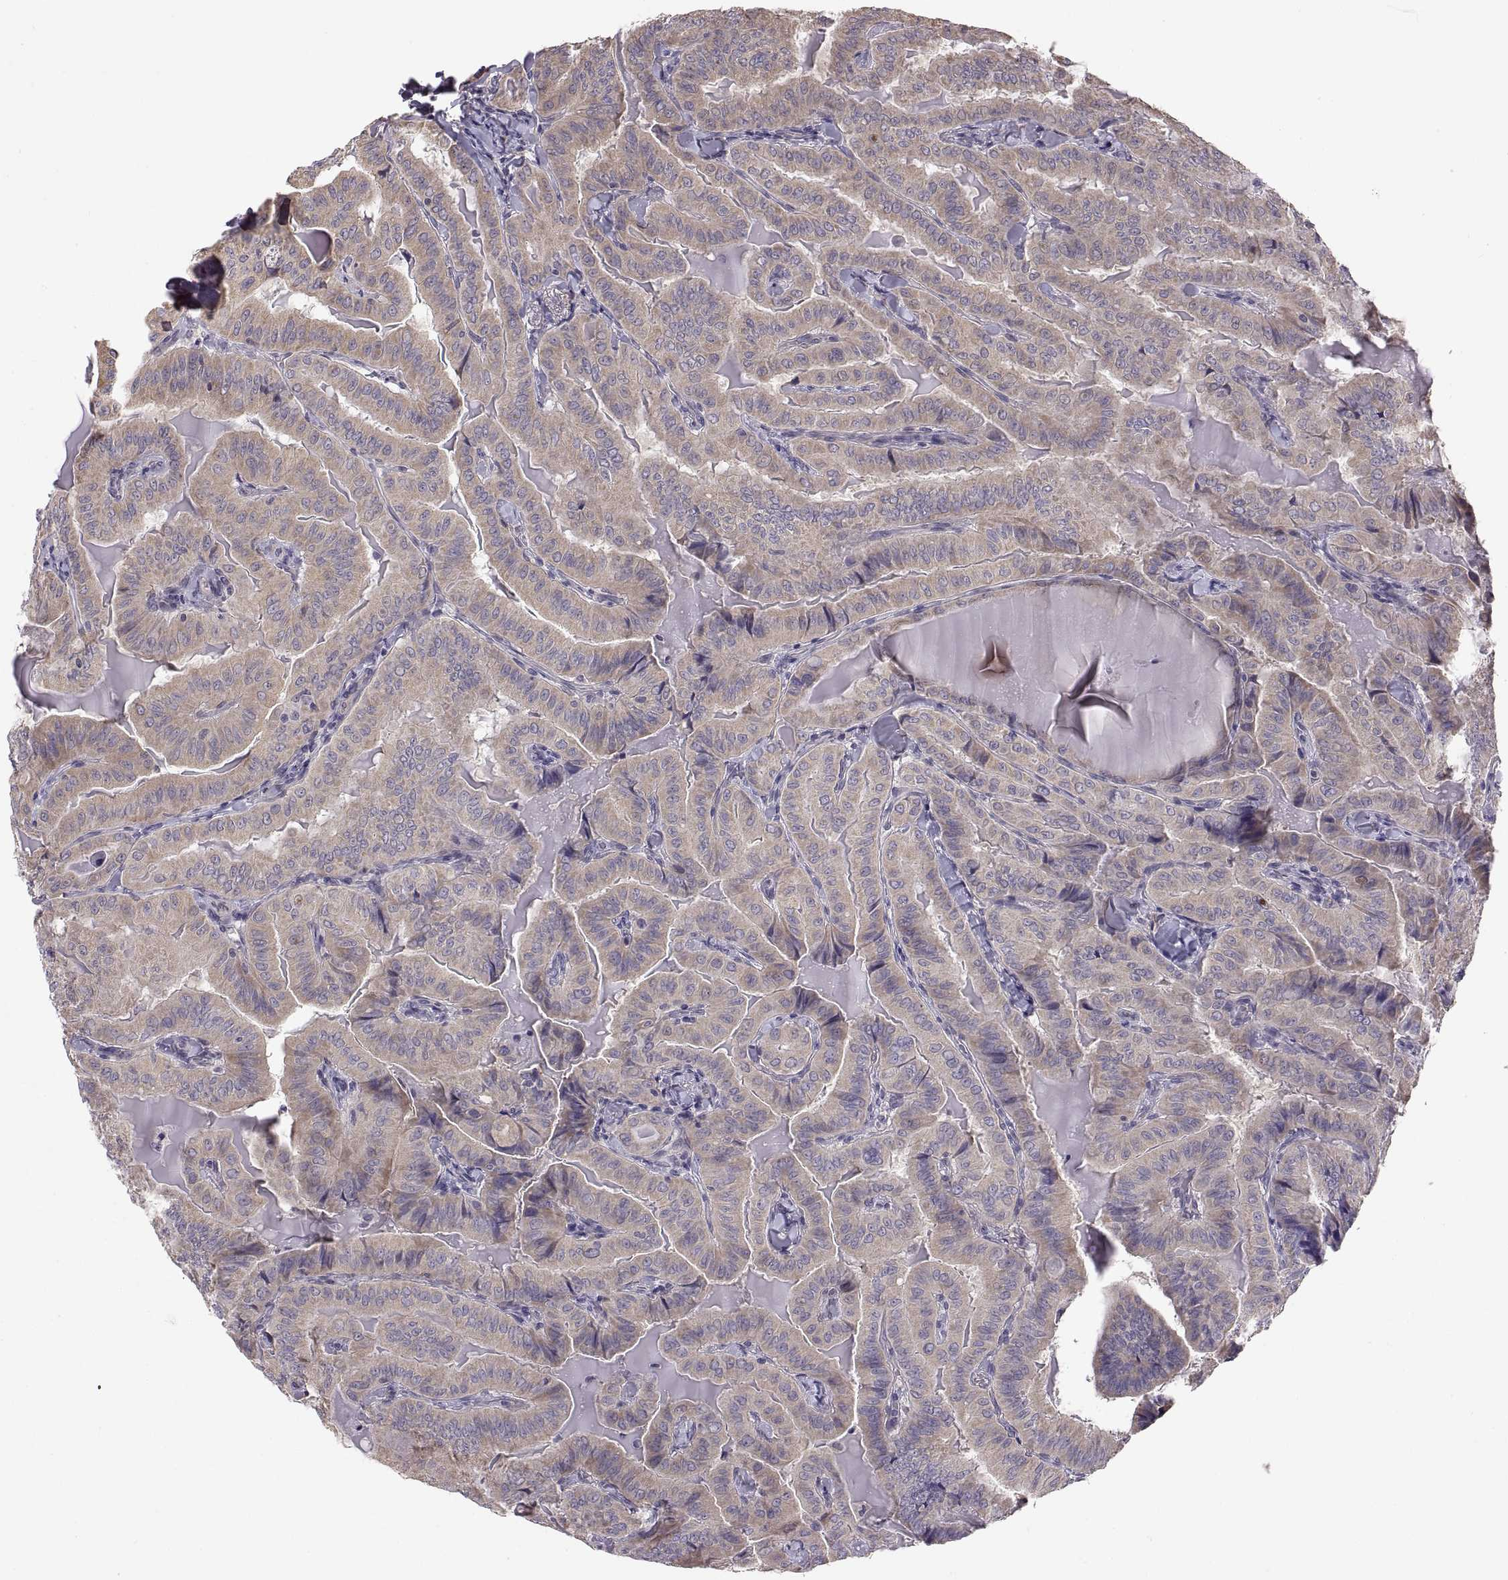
{"staining": {"intensity": "moderate", "quantity": "25%-75%", "location": "cytoplasmic/membranous"}, "tissue": "thyroid cancer", "cell_type": "Tumor cells", "image_type": "cancer", "snomed": [{"axis": "morphology", "description": "Papillary adenocarcinoma, NOS"}, {"axis": "topography", "description": "Thyroid gland"}], "caption": "Thyroid cancer was stained to show a protein in brown. There is medium levels of moderate cytoplasmic/membranous staining in about 25%-75% of tumor cells.", "gene": "ACSBG2", "patient": {"sex": "female", "age": 68}}